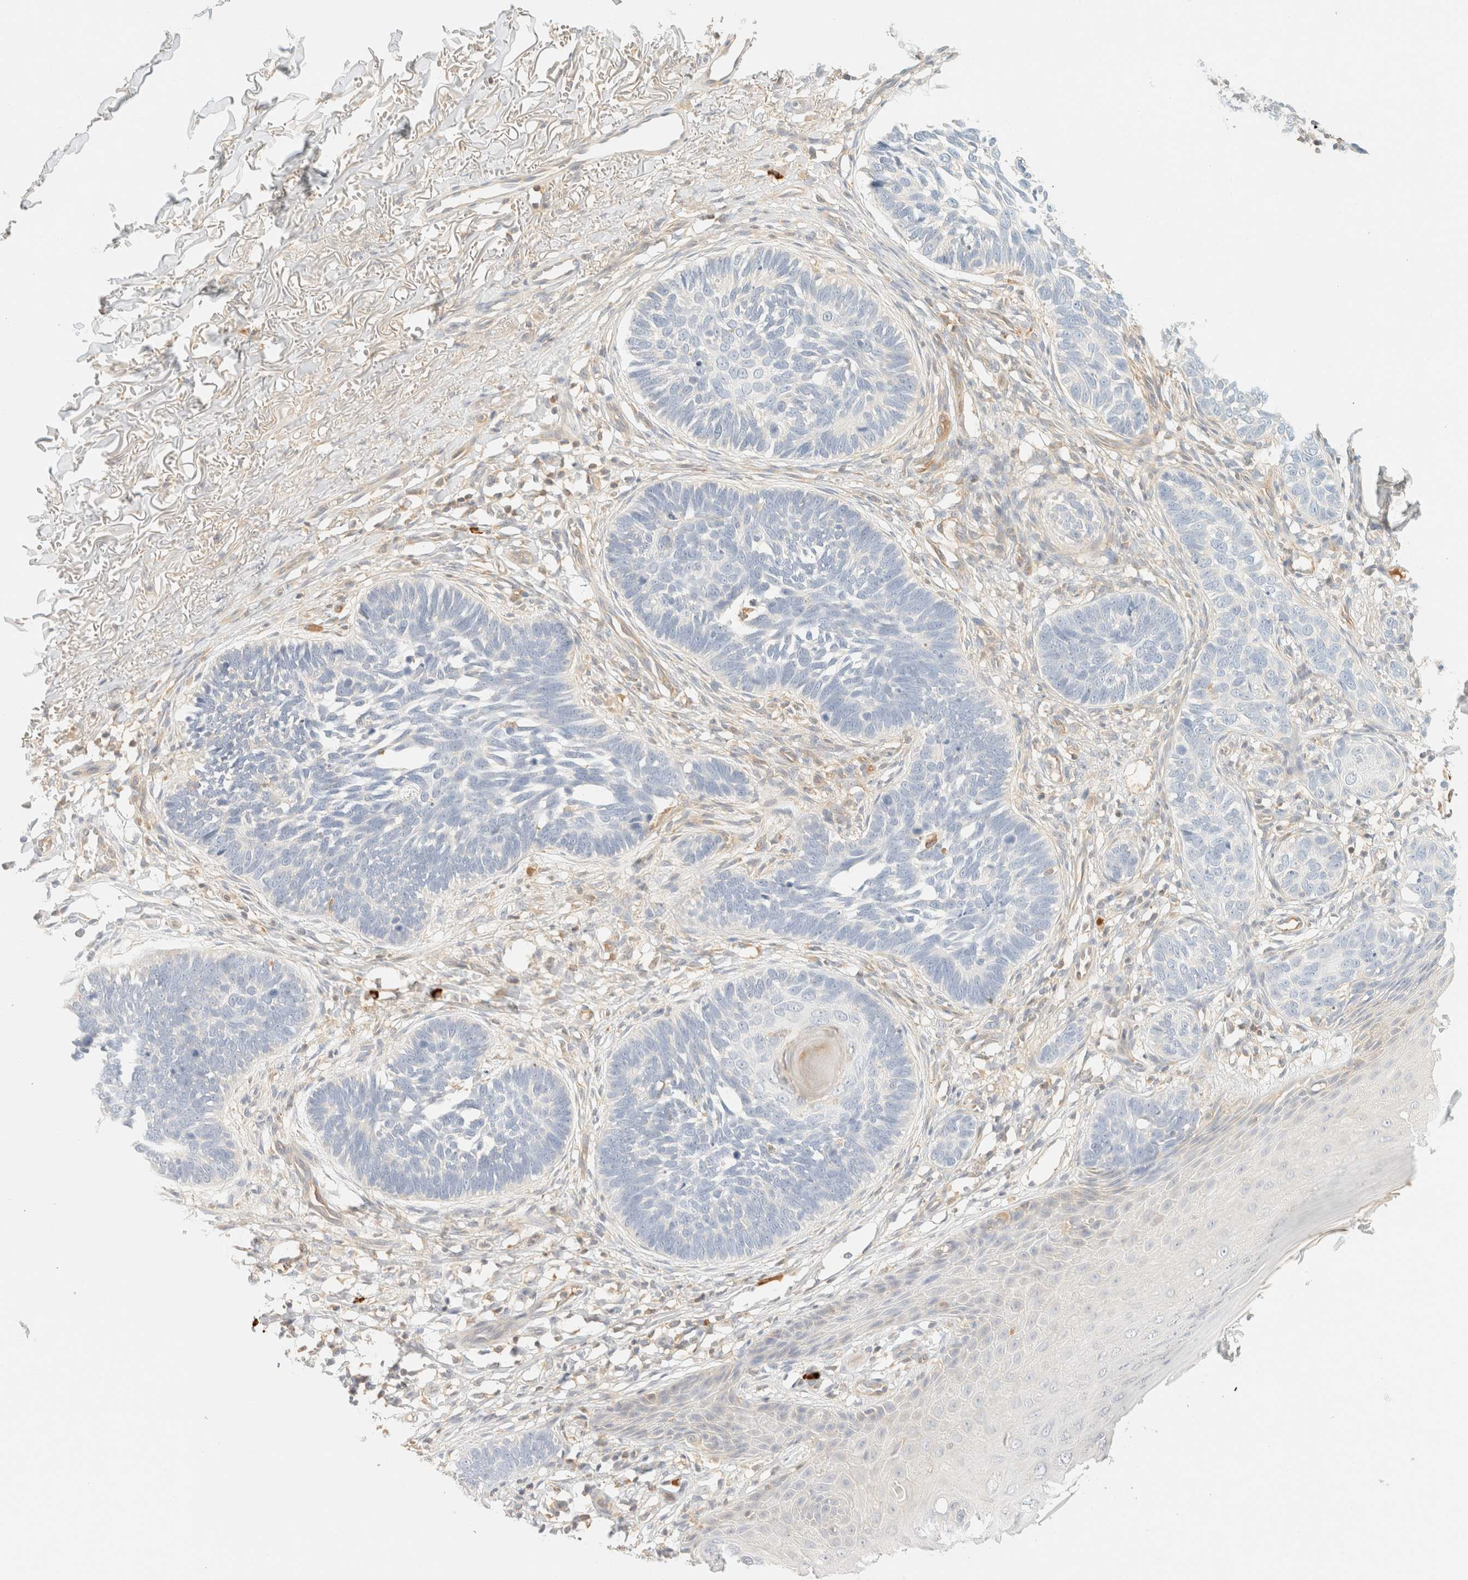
{"staining": {"intensity": "negative", "quantity": "none", "location": "none"}, "tissue": "skin cancer", "cell_type": "Tumor cells", "image_type": "cancer", "snomed": [{"axis": "morphology", "description": "Normal tissue, NOS"}, {"axis": "morphology", "description": "Basal cell carcinoma"}, {"axis": "topography", "description": "Skin"}], "caption": "Immunohistochemistry image of basal cell carcinoma (skin) stained for a protein (brown), which exhibits no staining in tumor cells.", "gene": "FHOD1", "patient": {"sex": "male", "age": 77}}